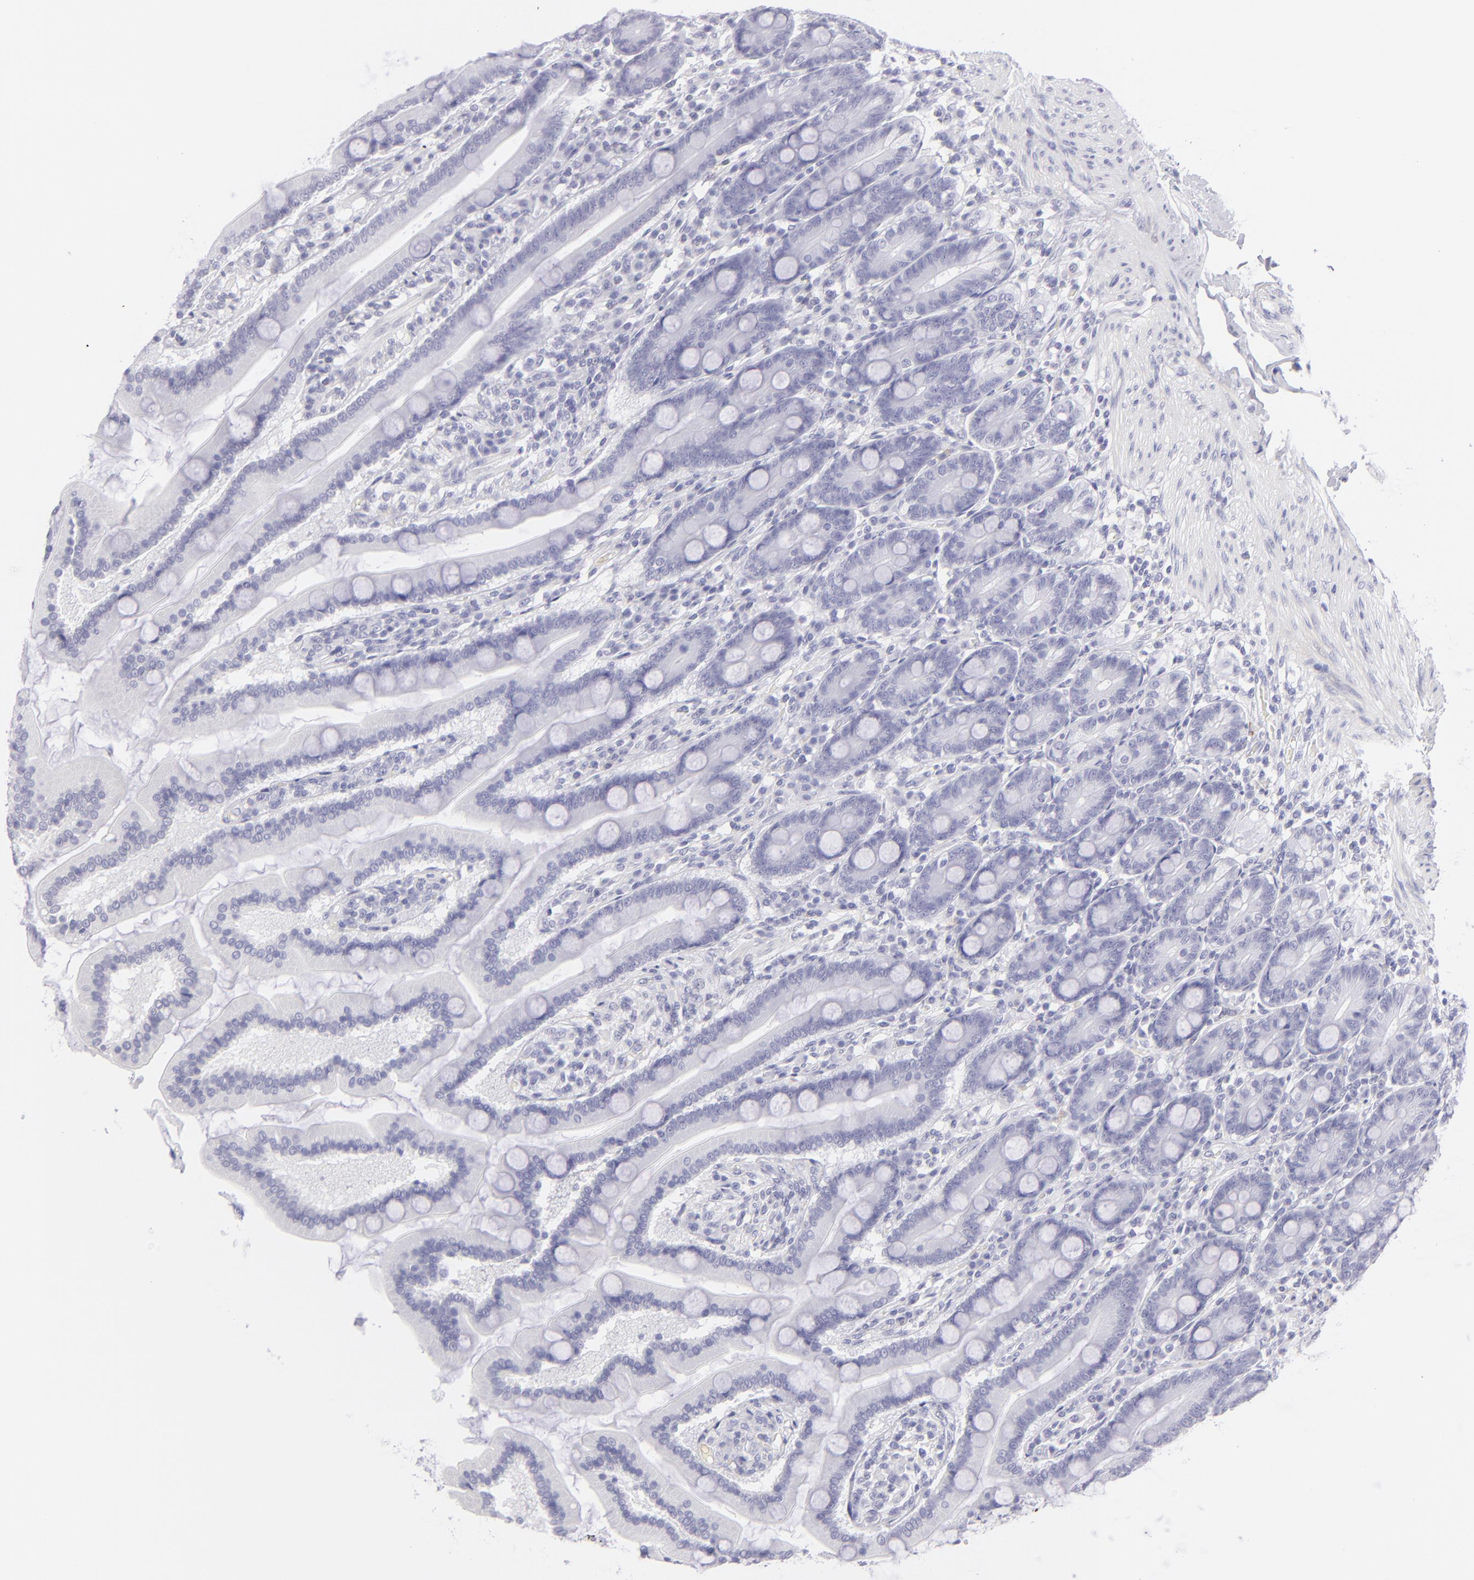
{"staining": {"intensity": "negative", "quantity": "none", "location": "none"}, "tissue": "duodenum", "cell_type": "Glandular cells", "image_type": "normal", "snomed": [{"axis": "morphology", "description": "Normal tissue, NOS"}, {"axis": "topography", "description": "Duodenum"}], "caption": "A histopathology image of human duodenum is negative for staining in glandular cells. (Brightfield microscopy of DAB immunohistochemistry (IHC) at high magnification).", "gene": "FCER2", "patient": {"sex": "female", "age": 64}}